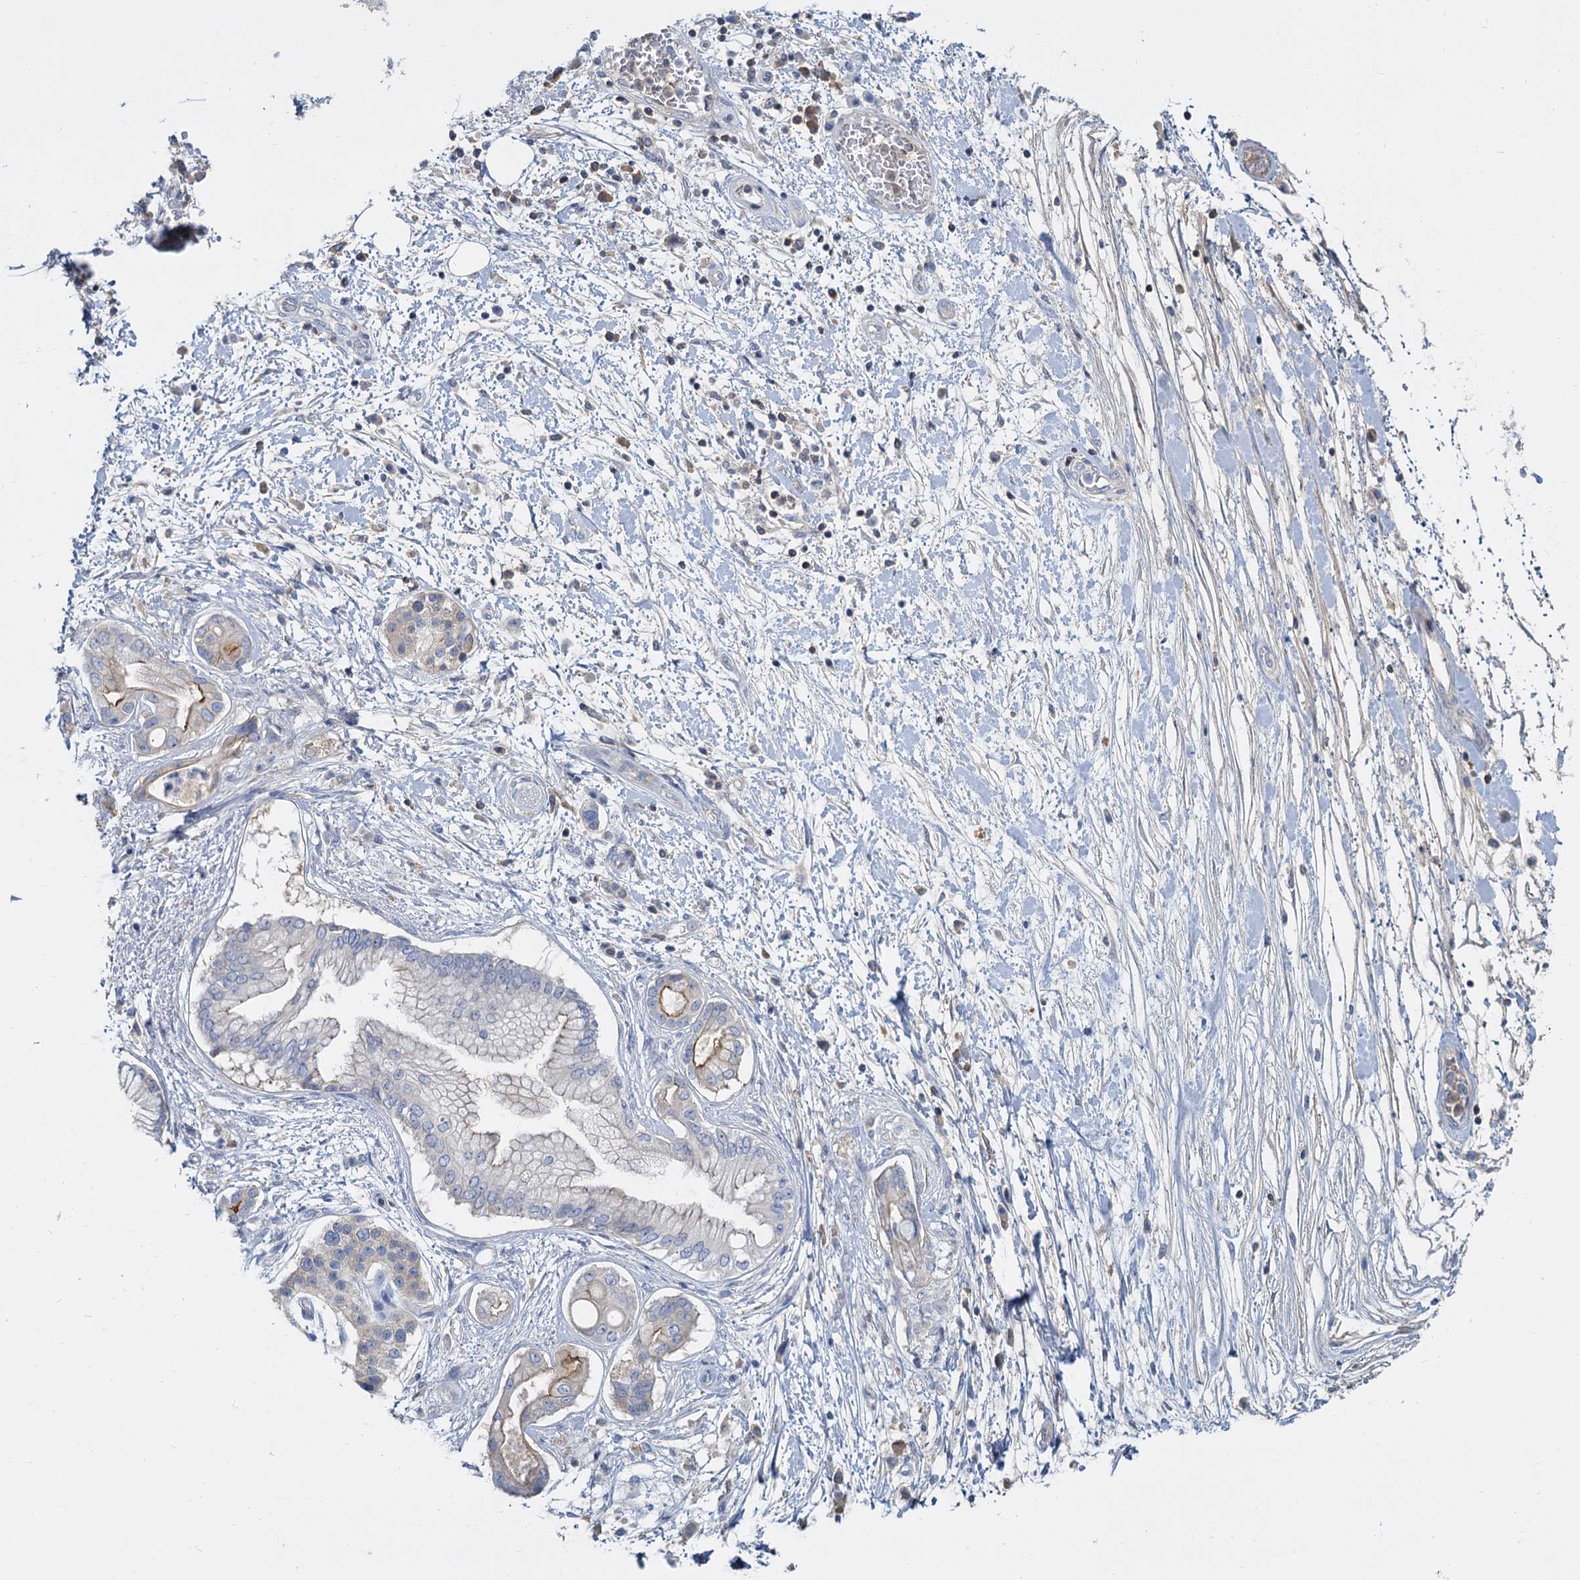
{"staining": {"intensity": "negative", "quantity": "none", "location": "none"}, "tissue": "pancreatic cancer", "cell_type": "Tumor cells", "image_type": "cancer", "snomed": [{"axis": "morphology", "description": "Adenocarcinoma, NOS"}, {"axis": "topography", "description": "Pancreas"}], "caption": "A photomicrograph of human adenocarcinoma (pancreatic) is negative for staining in tumor cells. (Stains: DAB (3,3'-diaminobenzidine) IHC with hematoxylin counter stain, Microscopy: brightfield microscopy at high magnification).", "gene": "ACSM3", "patient": {"sex": "female", "age": 73}}